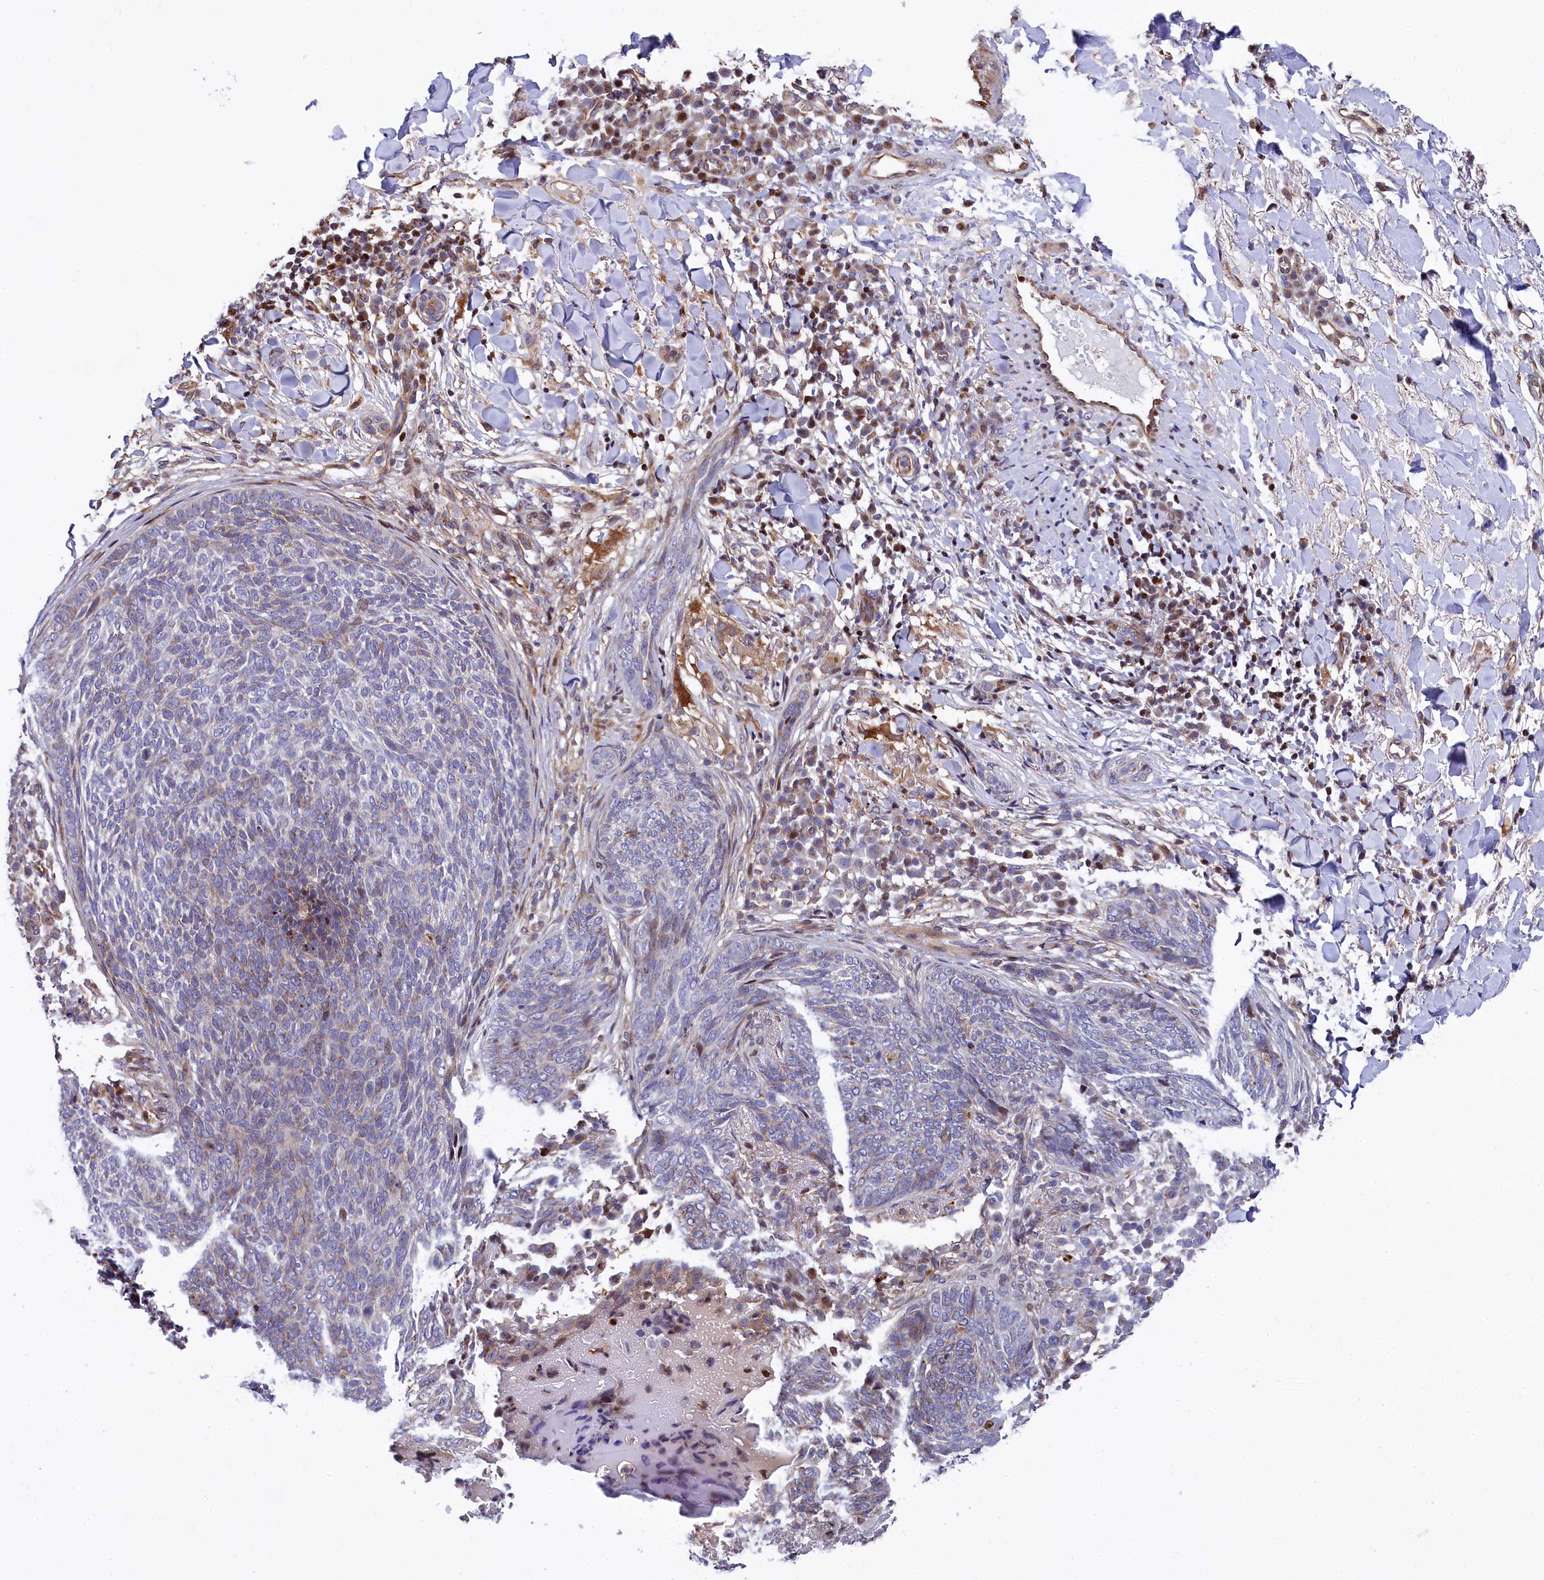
{"staining": {"intensity": "negative", "quantity": "none", "location": "none"}, "tissue": "skin cancer", "cell_type": "Tumor cells", "image_type": "cancer", "snomed": [{"axis": "morphology", "description": "Basal cell carcinoma"}, {"axis": "topography", "description": "Skin"}], "caption": "Photomicrograph shows no protein staining in tumor cells of basal cell carcinoma (skin) tissue. (DAB immunohistochemistry (IHC) visualized using brightfield microscopy, high magnification).", "gene": "TGDS", "patient": {"sex": "male", "age": 85}}